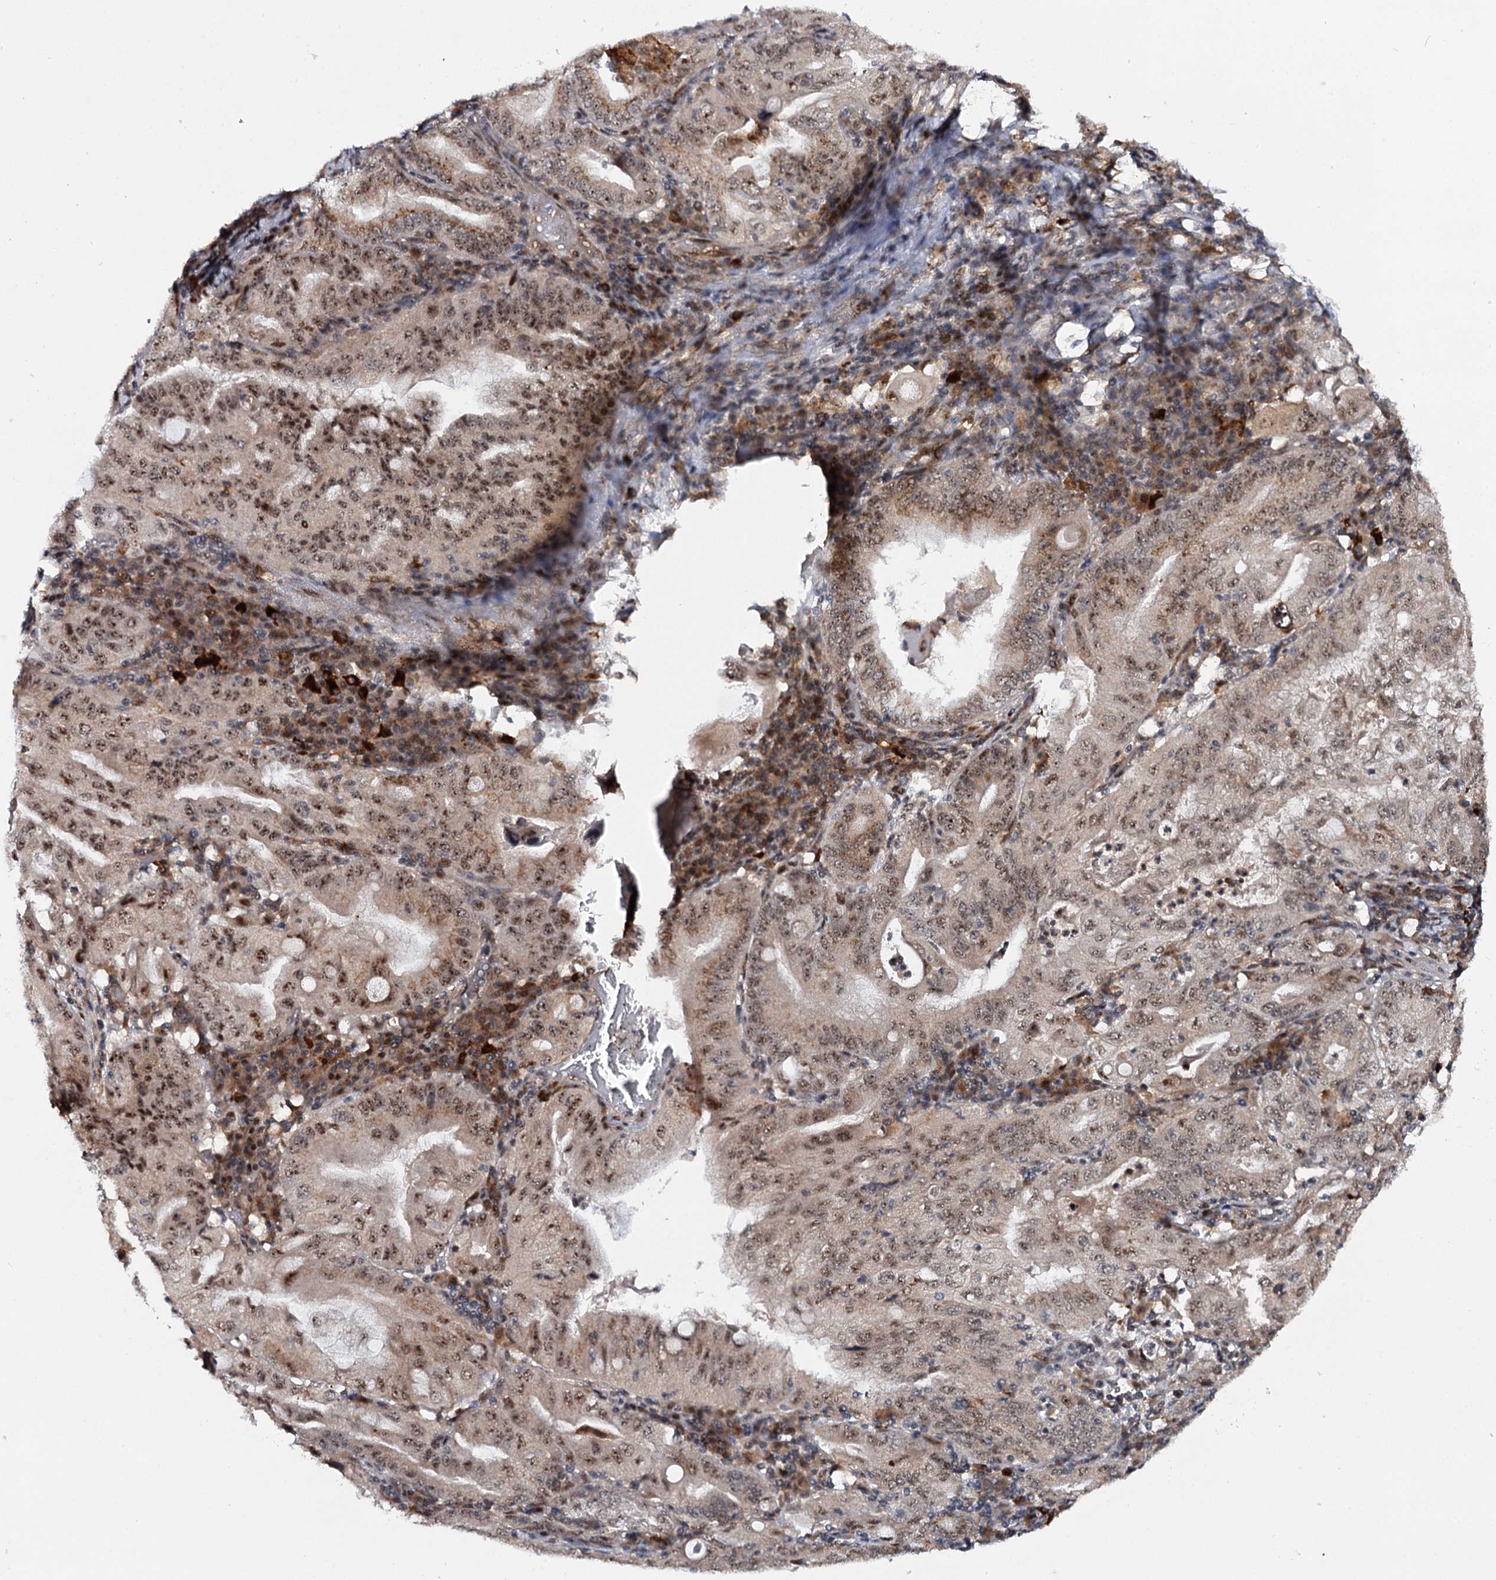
{"staining": {"intensity": "moderate", "quantity": ">75%", "location": "nuclear"}, "tissue": "stomach cancer", "cell_type": "Tumor cells", "image_type": "cancer", "snomed": [{"axis": "morphology", "description": "Normal tissue, NOS"}, {"axis": "morphology", "description": "Adenocarcinoma, NOS"}, {"axis": "topography", "description": "Esophagus"}, {"axis": "topography", "description": "Stomach, upper"}, {"axis": "topography", "description": "Peripheral nerve tissue"}], "caption": "A high-resolution histopathology image shows immunohistochemistry staining of stomach cancer (adenocarcinoma), which shows moderate nuclear expression in about >75% of tumor cells.", "gene": "BUD13", "patient": {"sex": "male", "age": 62}}